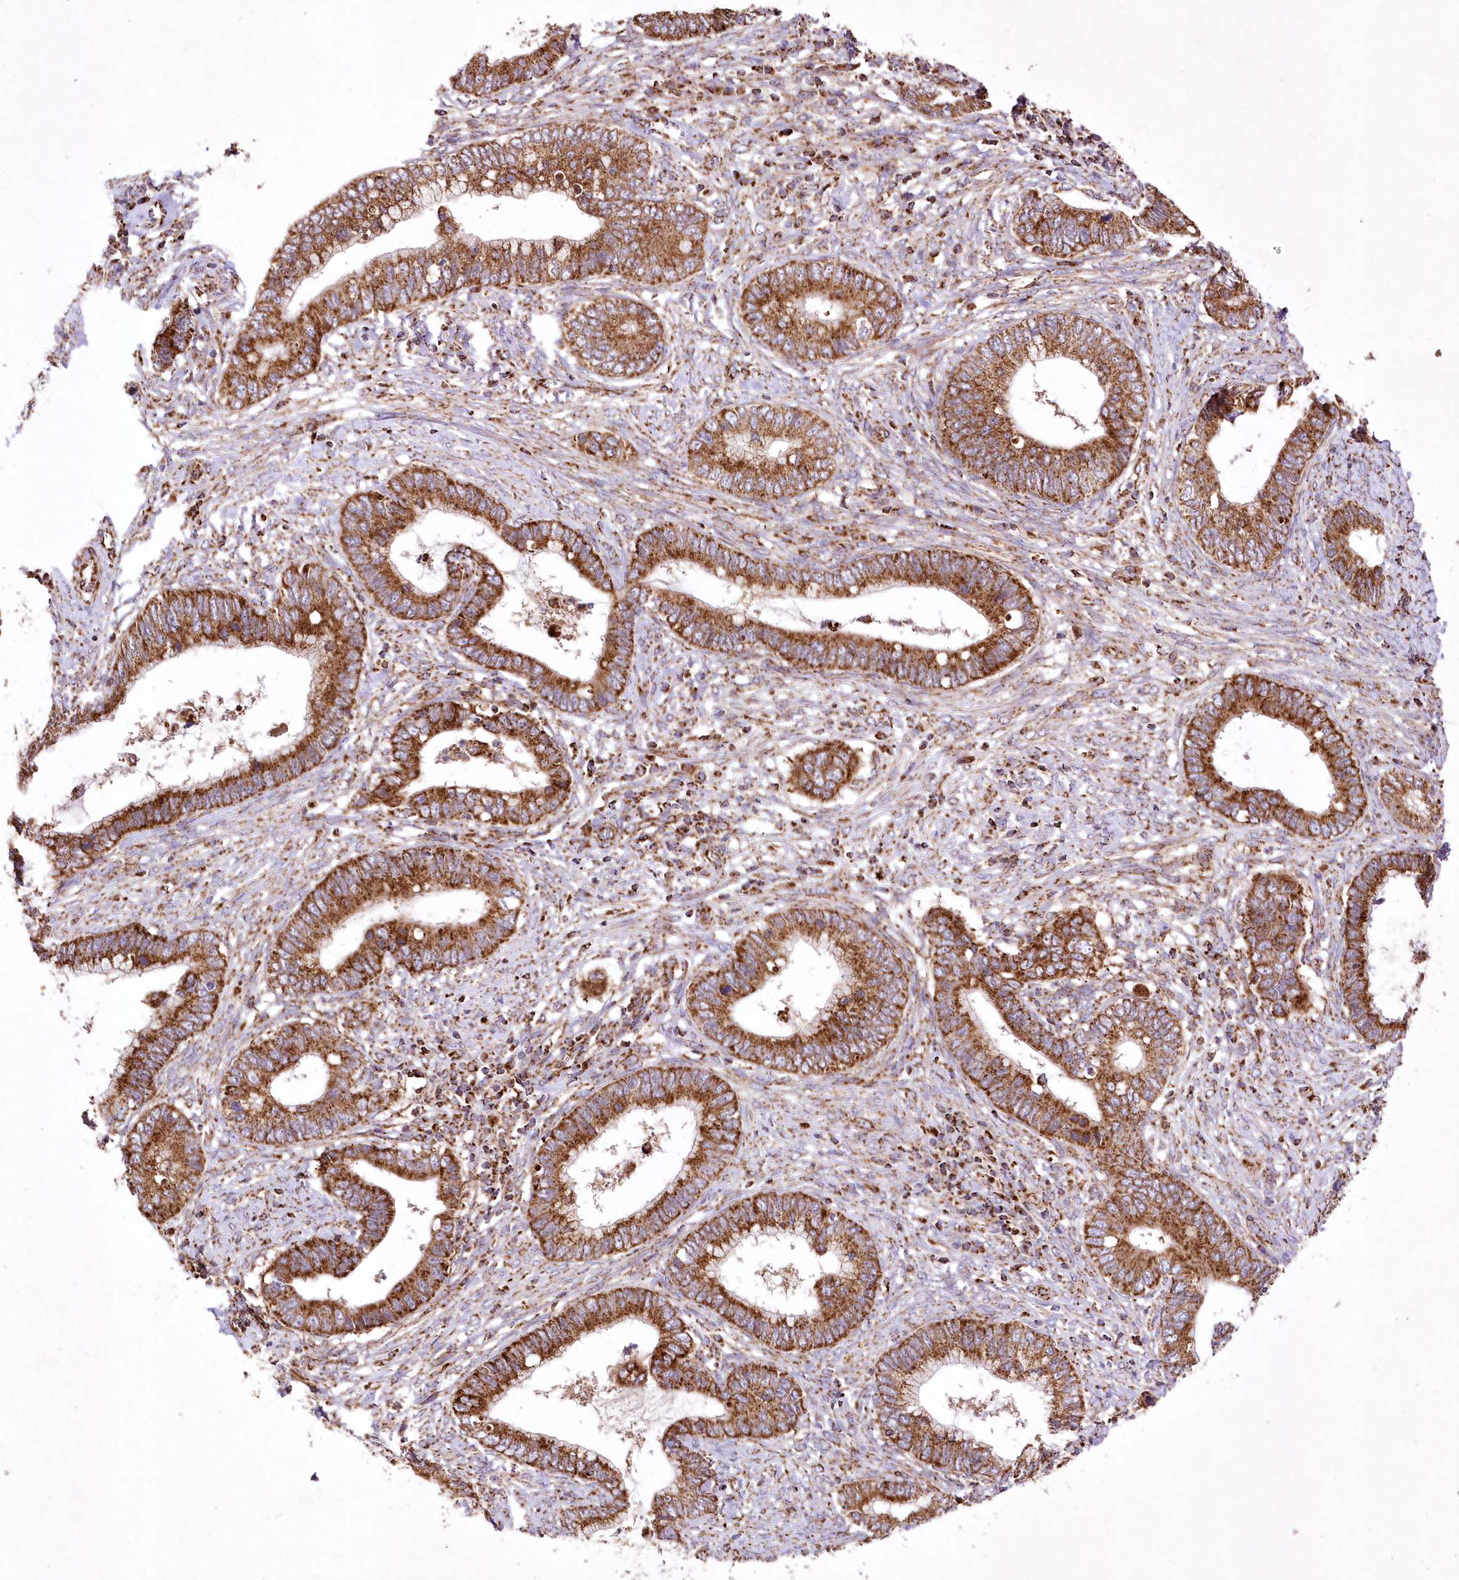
{"staining": {"intensity": "strong", "quantity": ">75%", "location": "cytoplasmic/membranous"}, "tissue": "cervical cancer", "cell_type": "Tumor cells", "image_type": "cancer", "snomed": [{"axis": "morphology", "description": "Adenocarcinoma, NOS"}, {"axis": "topography", "description": "Cervix"}], "caption": "A brown stain shows strong cytoplasmic/membranous staining of a protein in cervical cancer tumor cells. (IHC, brightfield microscopy, high magnification).", "gene": "ASNSD1", "patient": {"sex": "female", "age": 44}}